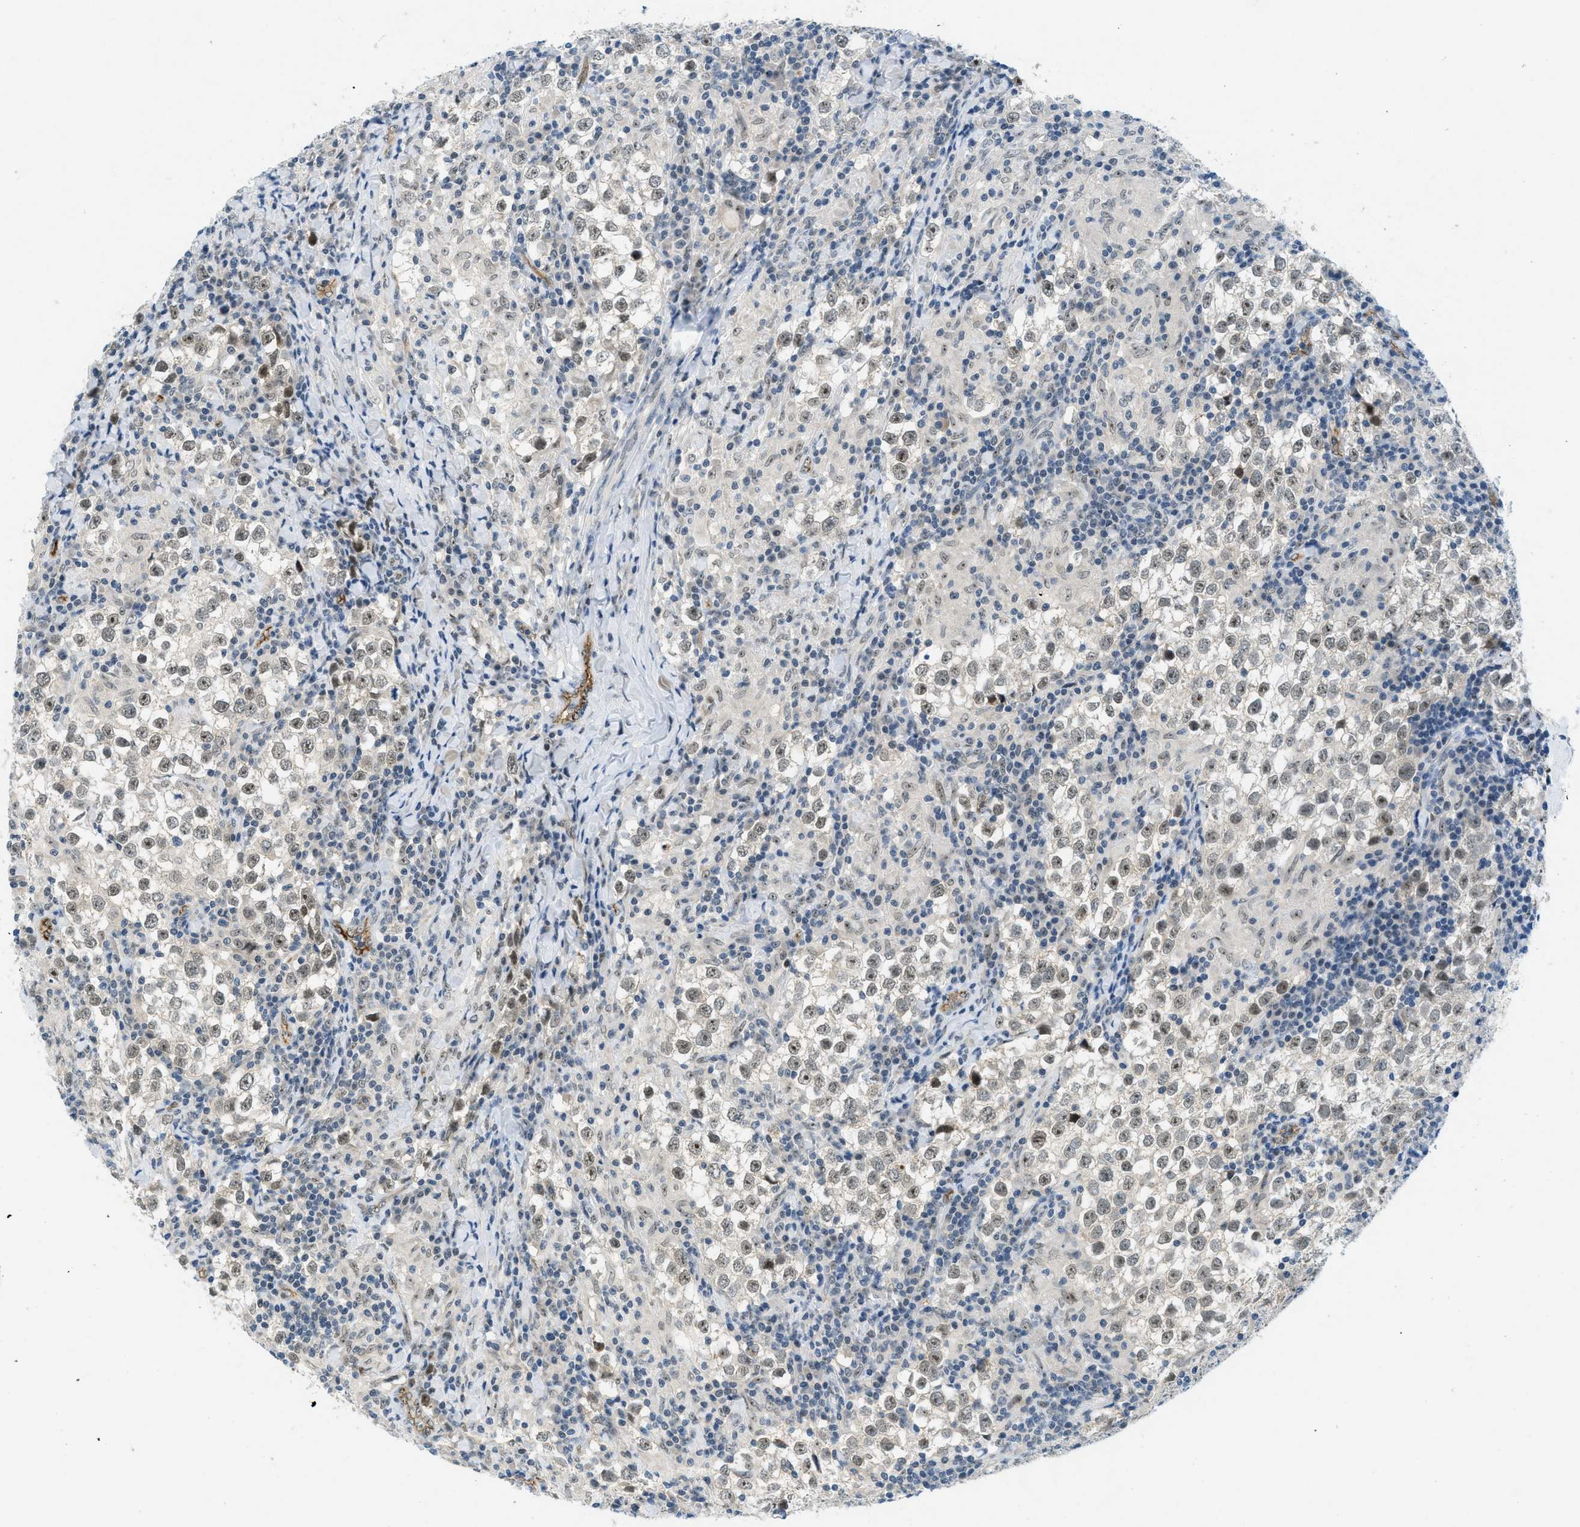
{"staining": {"intensity": "negative", "quantity": "none", "location": "none"}, "tissue": "testis cancer", "cell_type": "Tumor cells", "image_type": "cancer", "snomed": [{"axis": "morphology", "description": "Seminoma, NOS"}, {"axis": "morphology", "description": "Carcinoma, Embryonal, NOS"}, {"axis": "topography", "description": "Testis"}], "caption": "An immunohistochemistry micrograph of testis embryonal carcinoma is shown. There is no staining in tumor cells of testis embryonal carcinoma.", "gene": "SLCO2A1", "patient": {"sex": "male", "age": 36}}